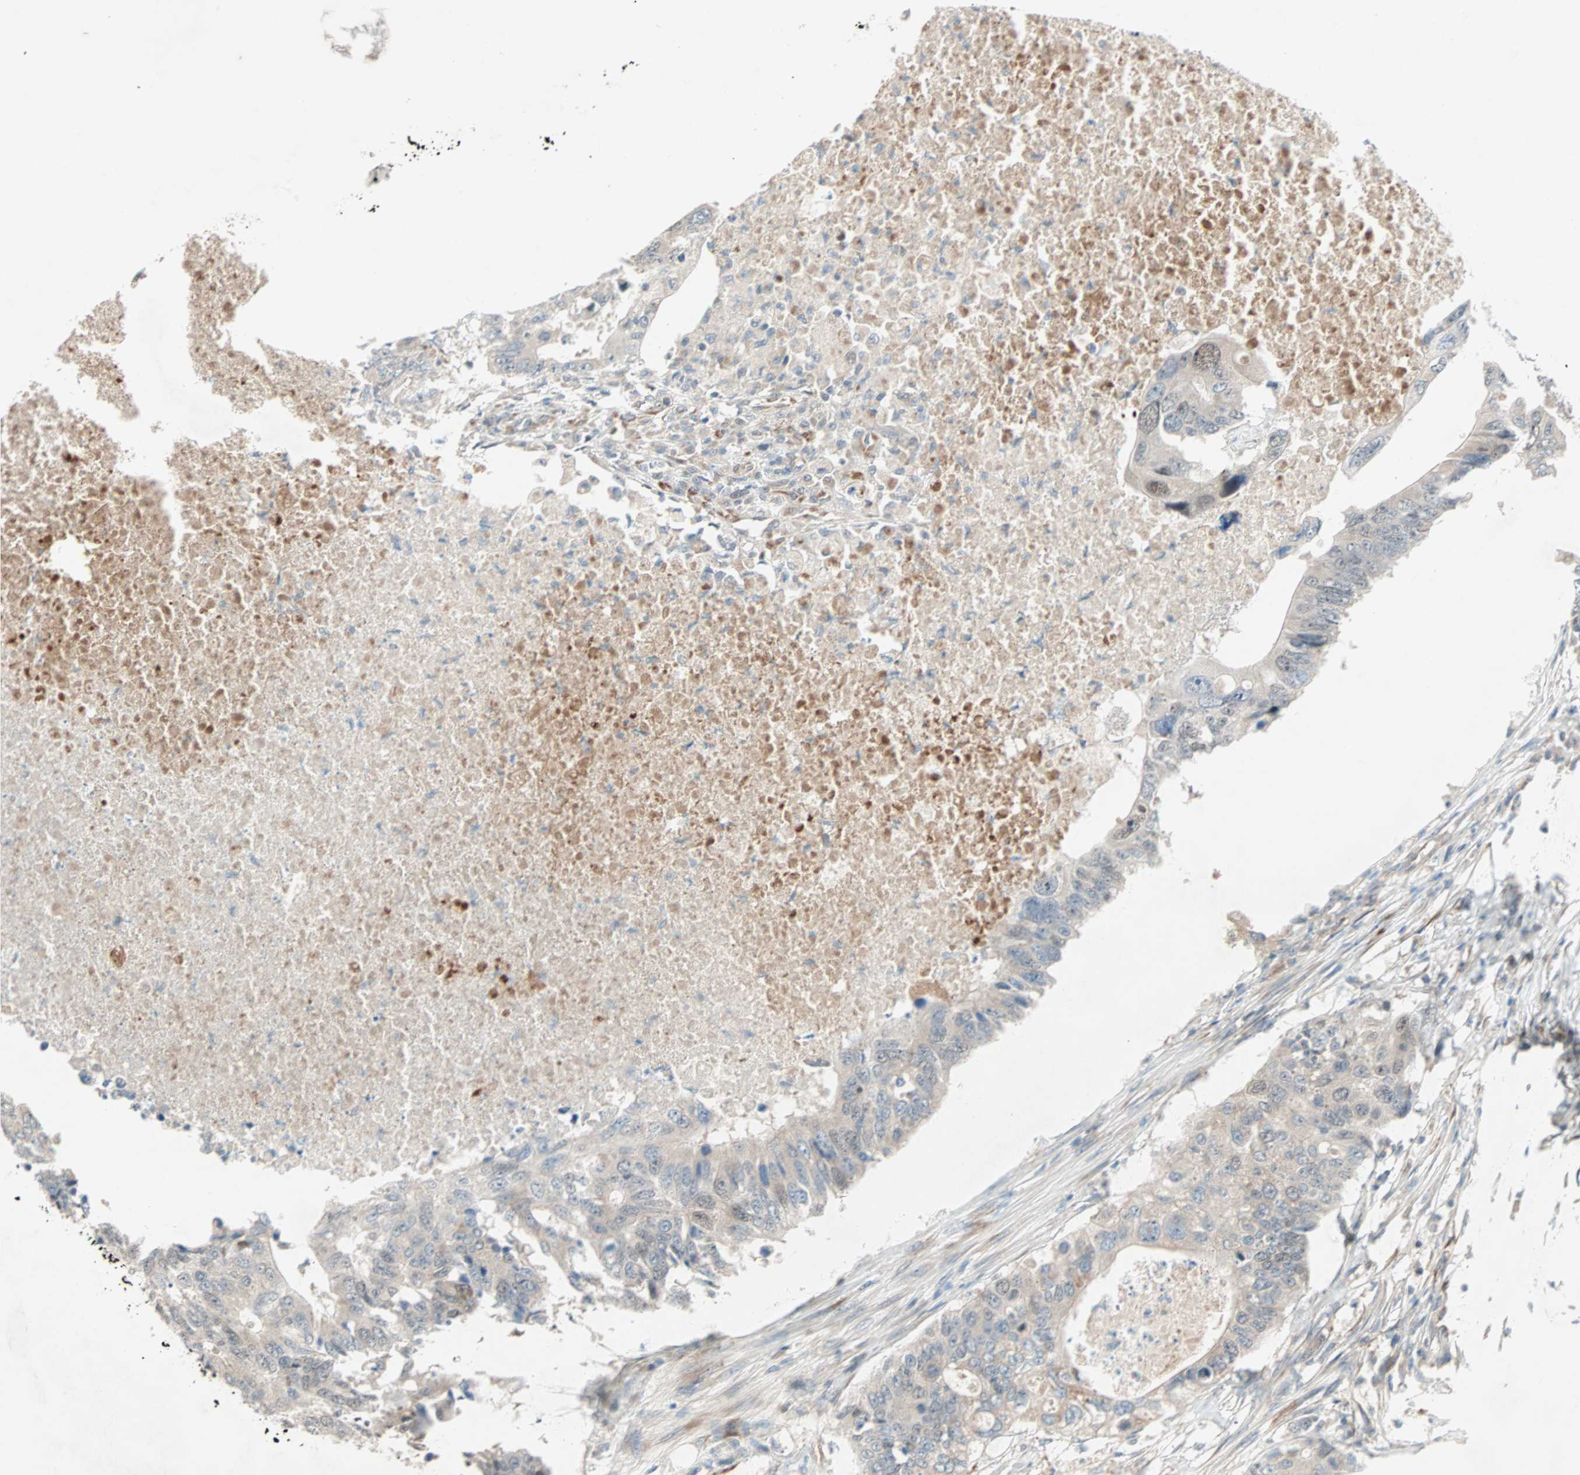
{"staining": {"intensity": "weak", "quantity": ">75%", "location": "cytoplasmic/membranous"}, "tissue": "colorectal cancer", "cell_type": "Tumor cells", "image_type": "cancer", "snomed": [{"axis": "morphology", "description": "Adenocarcinoma, NOS"}, {"axis": "topography", "description": "Colon"}], "caption": "Immunohistochemistry (IHC) of colorectal cancer (adenocarcinoma) exhibits low levels of weak cytoplasmic/membranous expression in approximately >75% of tumor cells.", "gene": "ZNF37A", "patient": {"sex": "male", "age": 71}}